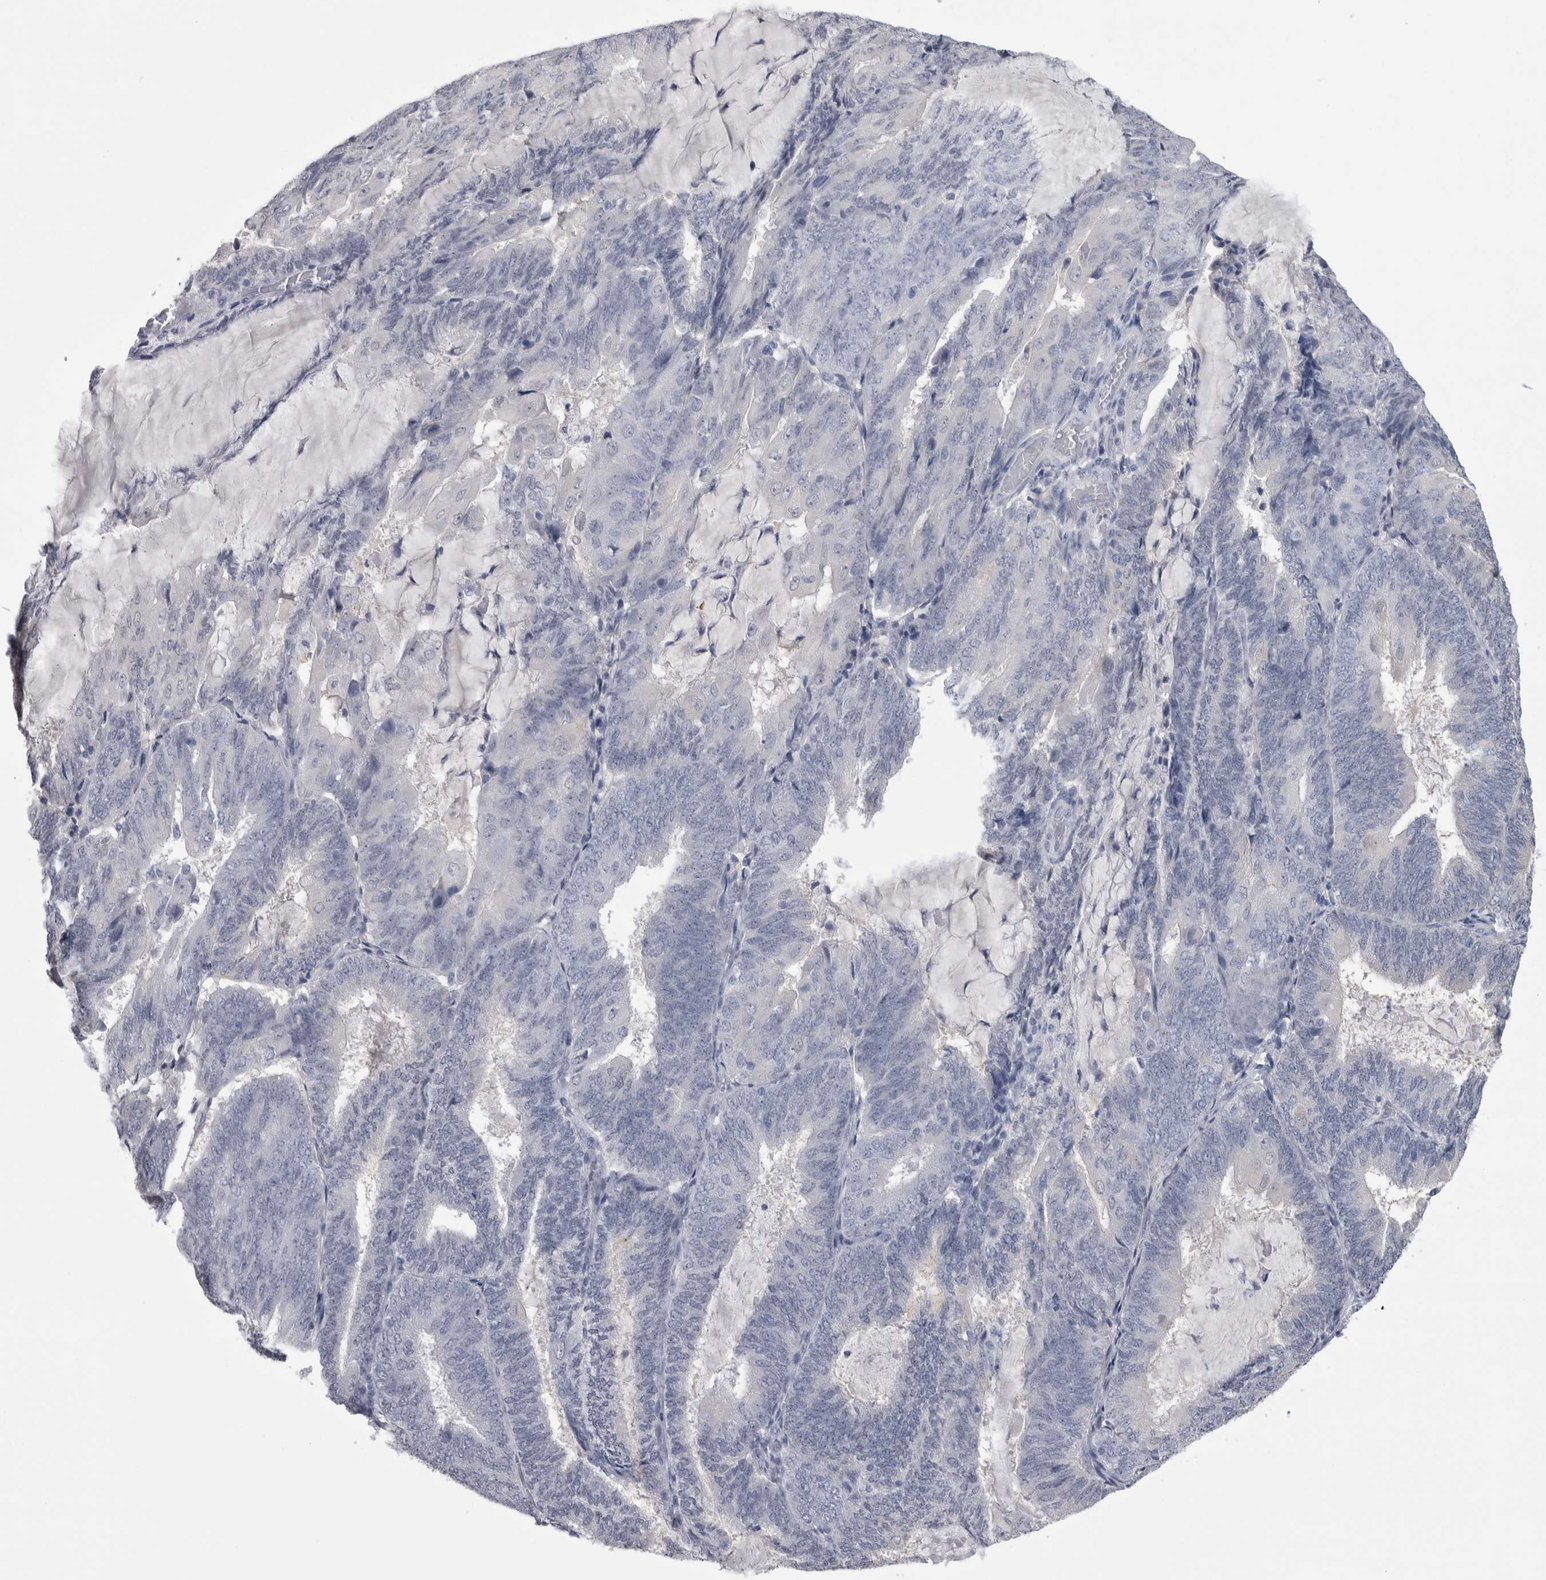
{"staining": {"intensity": "negative", "quantity": "none", "location": "none"}, "tissue": "endometrial cancer", "cell_type": "Tumor cells", "image_type": "cancer", "snomed": [{"axis": "morphology", "description": "Adenocarcinoma, NOS"}, {"axis": "topography", "description": "Endometrium"}], "caption": "Tumor cells show no significant protein positivity in endometrial cancer (adenocarcinoma). Brightfield microscopy of IHC stained with DAB (brown) and hematoxylin (blue), captured at high magnification.", "gene": "AFMID", "patient": {"sex": "female", "age": 81}}